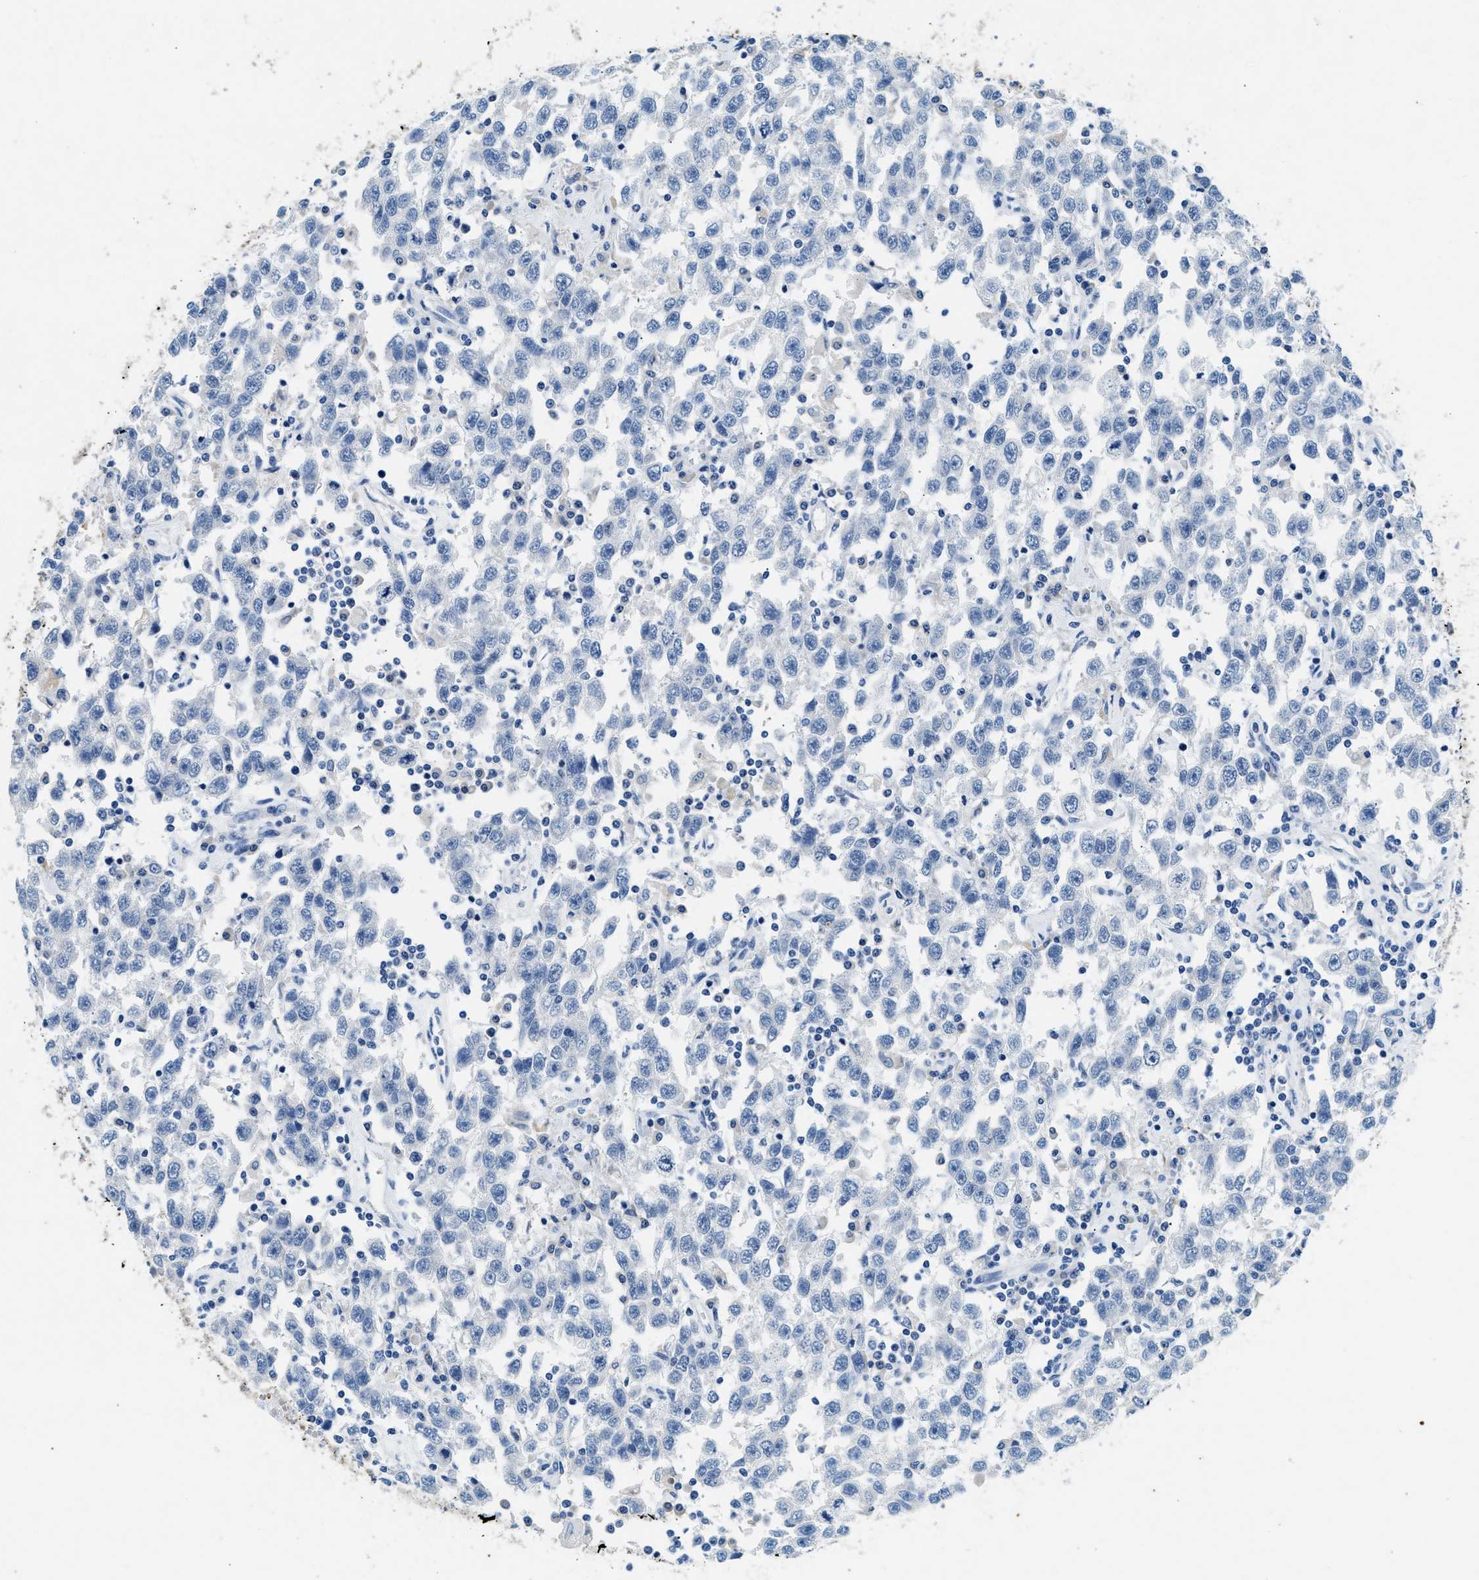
{"staining": {"intensity": "negative", "quantity": "none", "location": "none"}, "tissue": "testis cancer", "cell_type": "Tumor cells", "image_type": "cancer", "snomed": [{"axis": "morphology", "description": "Seminoma, NOS"}, {"axis": "topography", "description": "Testis"}], "caption": "Testis seminoma stained for a protein using immunohistochemistry (IHC) reveals no staining tumor cells.", "gene": "CFAP20", "patient": {"sex": "male", "age": 41}}